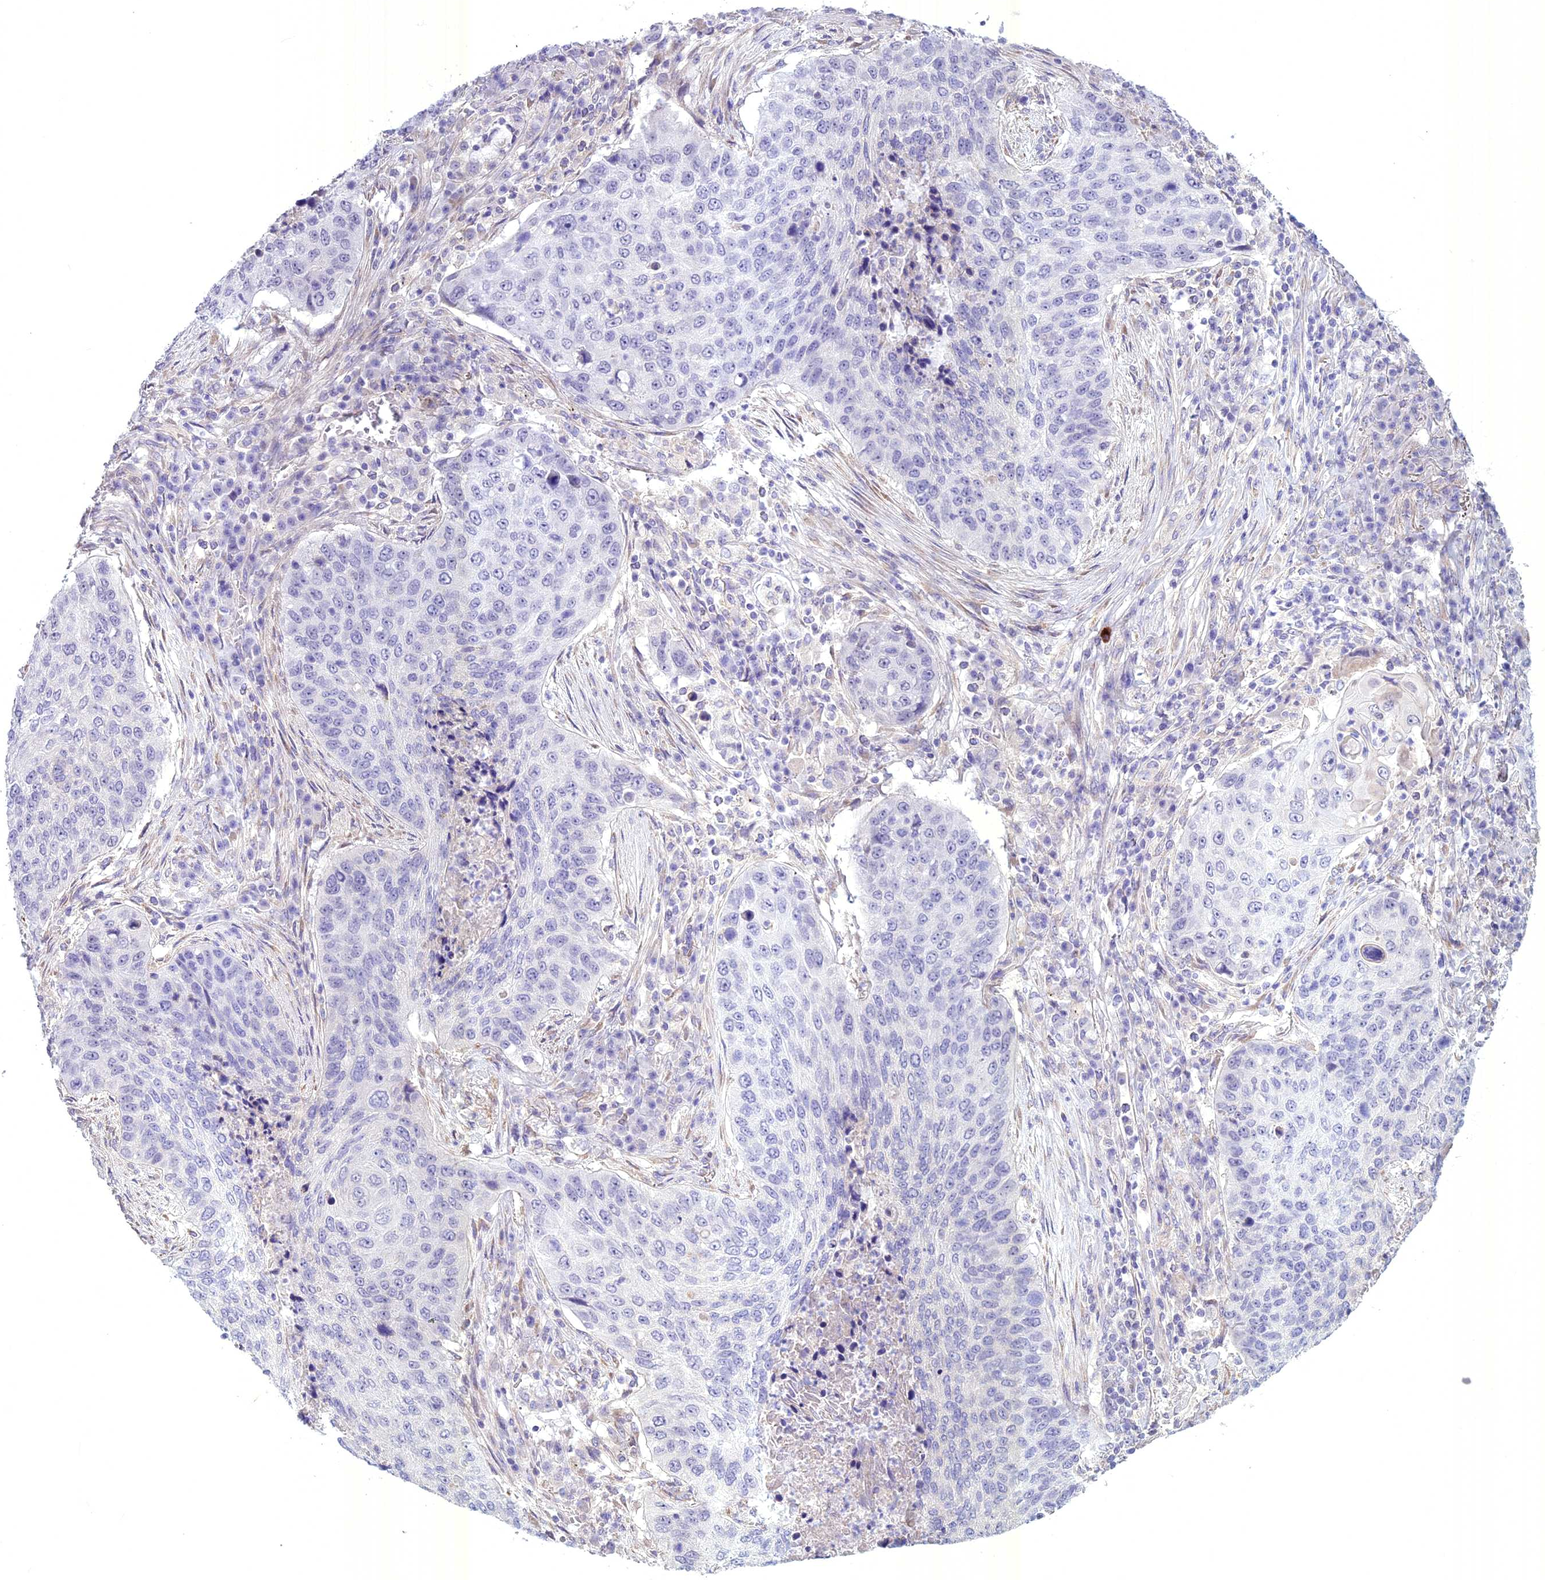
{"staining": {"intensity": "negative", "quantity": "none", "location": "none"}, "tissue": "lung cancer", "cell_type": "Tumor cells", "image_type": "cancer", "snomed": [{"axis": "morphology", "description": "Squamous cell carcinoma, NOS"}, {"axis": "topography", "description": "Lung"}], "caption": "Photomicrograph shows no protein positivity in tumor cells of lung squamous cell carcinoma tissue. Nuclei are stained in blue.", "gene": "SPHKAP", "patient": {"sex": "female", "age": 63}}